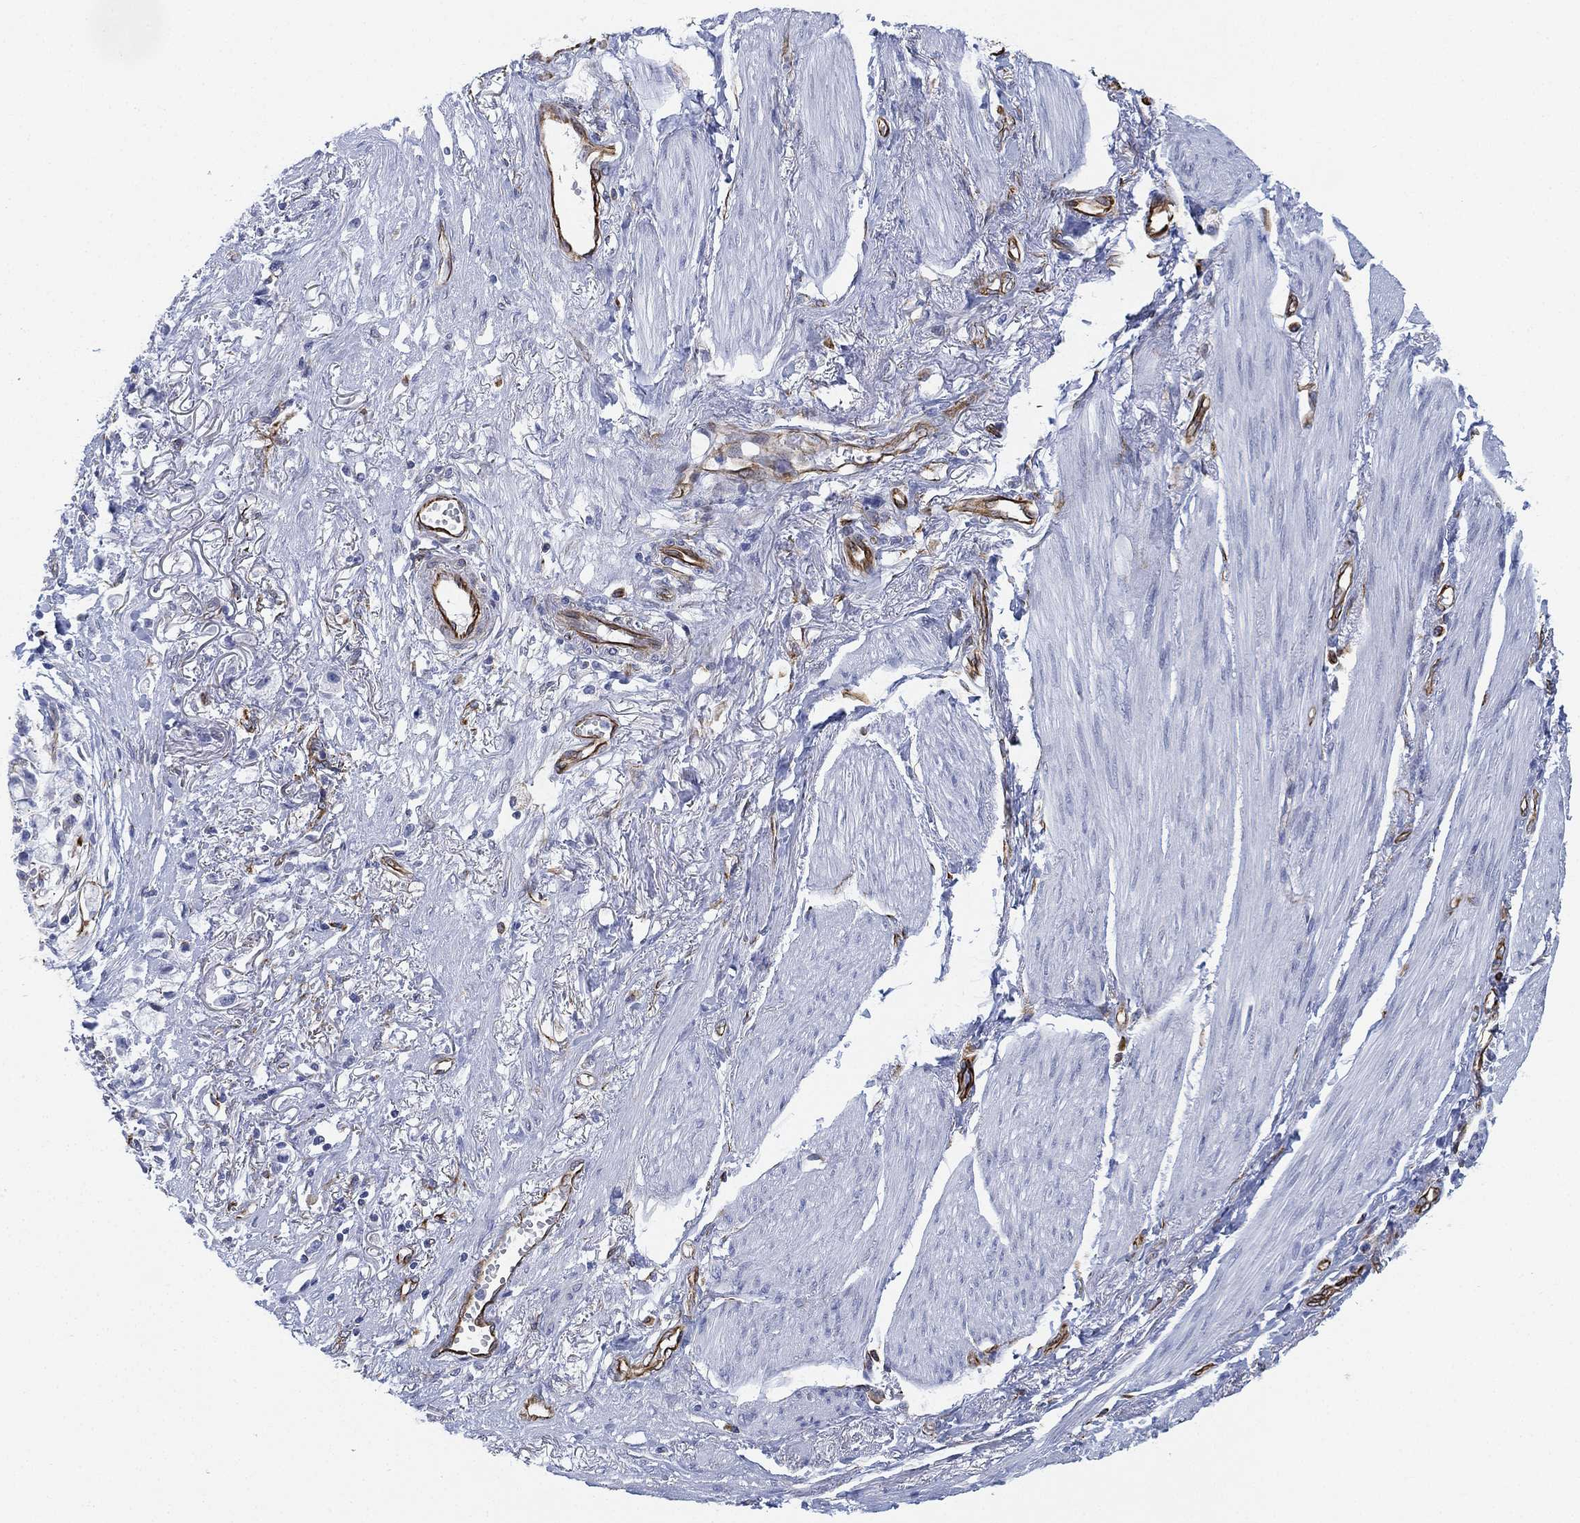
{"staining": {"intensity": "negative", "quantity": "none", "location": "none"}, "tissue": "stomach cancer", "cell_type": "Tumor cells", "image_type": "cancer", "snomed": [{"axis": "morphology", "description": "Adenocarcinoma, NOS"}, {"axis": "topography", "description": "Stomach"}], "caption": "Tumor cells are negative for brown protein staining in adenocarcinoma (stomach).", "gene": "PSKH2", "patient": {"sex": "female", "age": 81}}